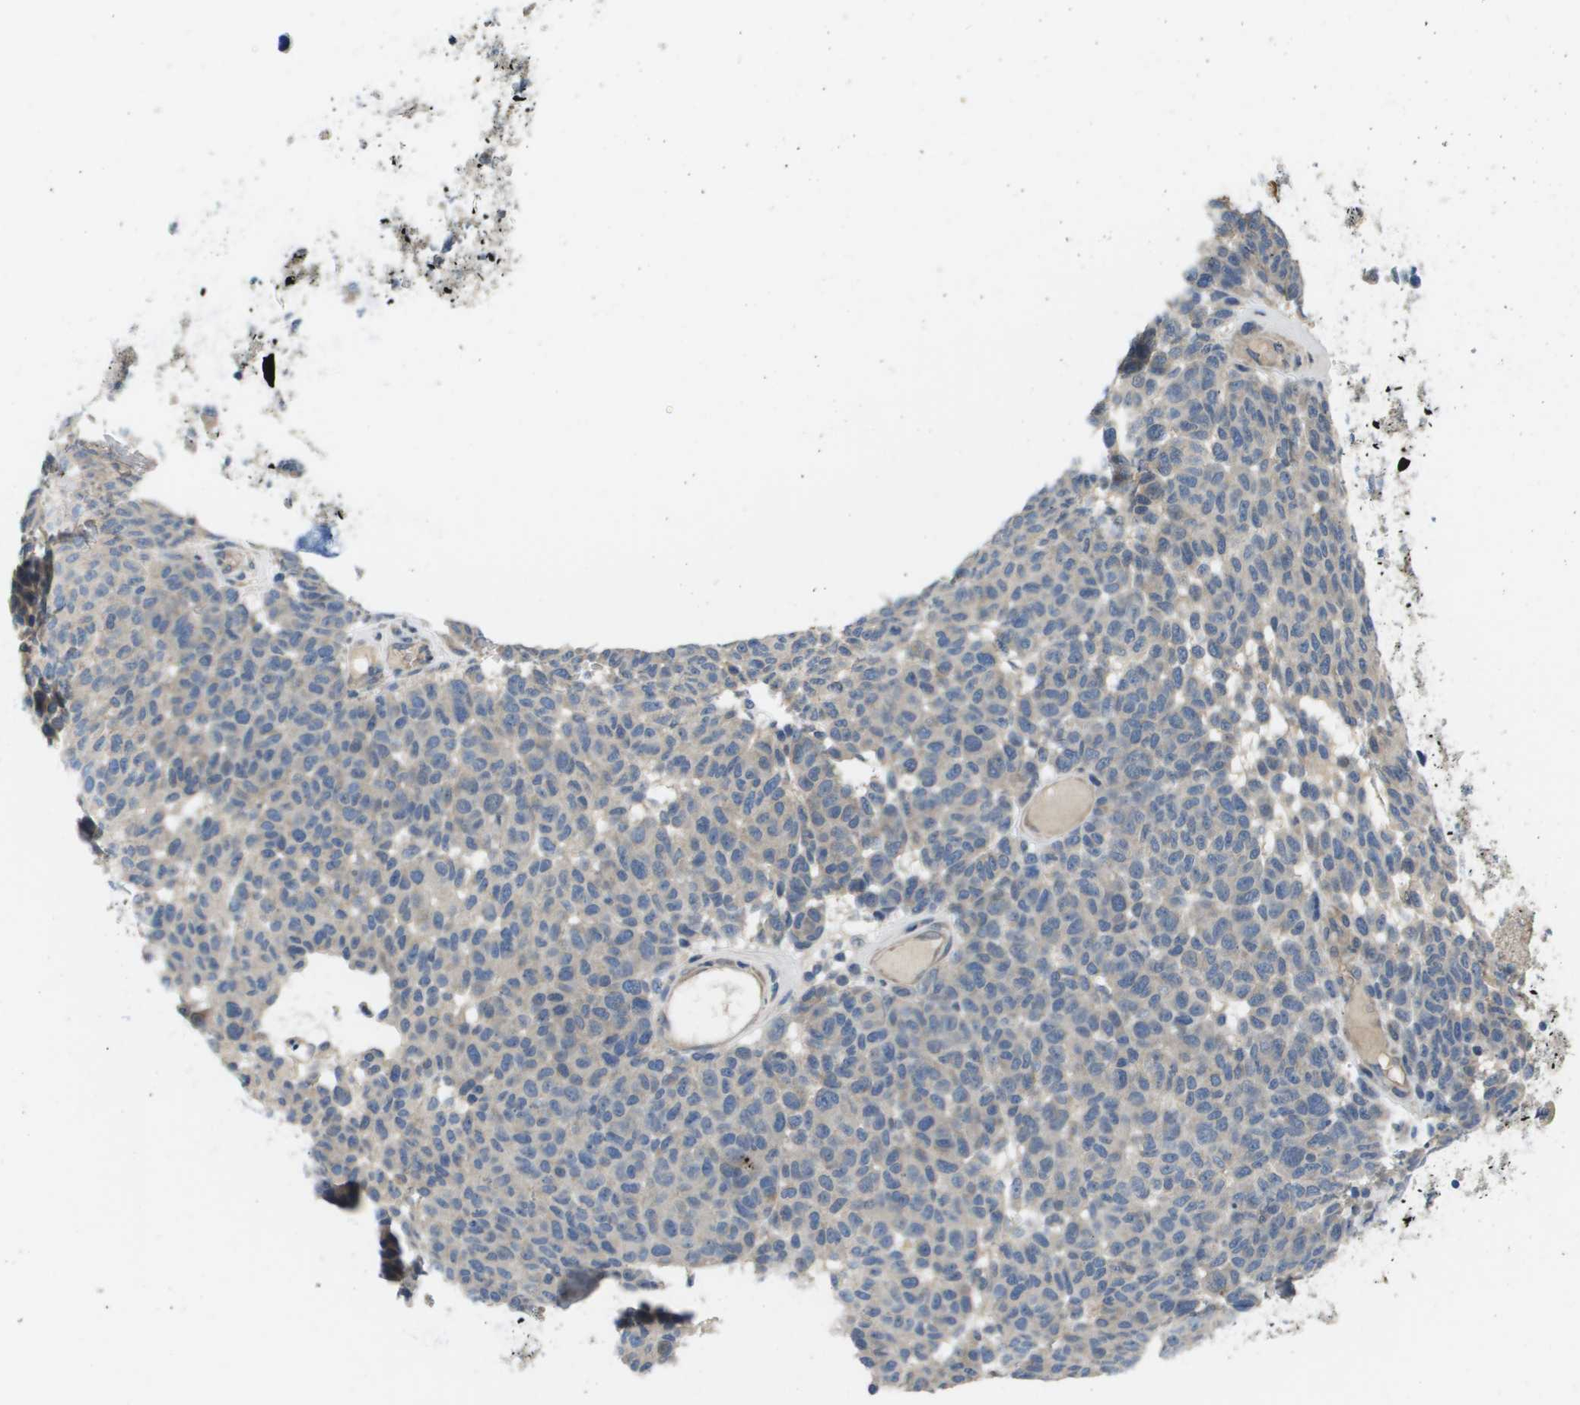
{"staining": {"intensity": "weak", "quantity": "<25%", "location": "cytoplasmic/membranous"}, "tissue": "melanoma", "cell_type": "Tumor cells", "image_type": "cancer", "snomed": [{"axis": "morphology", "description": "Malignant melanoma, NOS"}, {"axis": "topography", "description": "Skin"}], "caption": "This is a histopathology image of immunohistochemistry staining of malignant melanoma, which shows no expression in tumor cells.", "gene": "KRT23", "patient": {"sex": "male", "age": 59}}